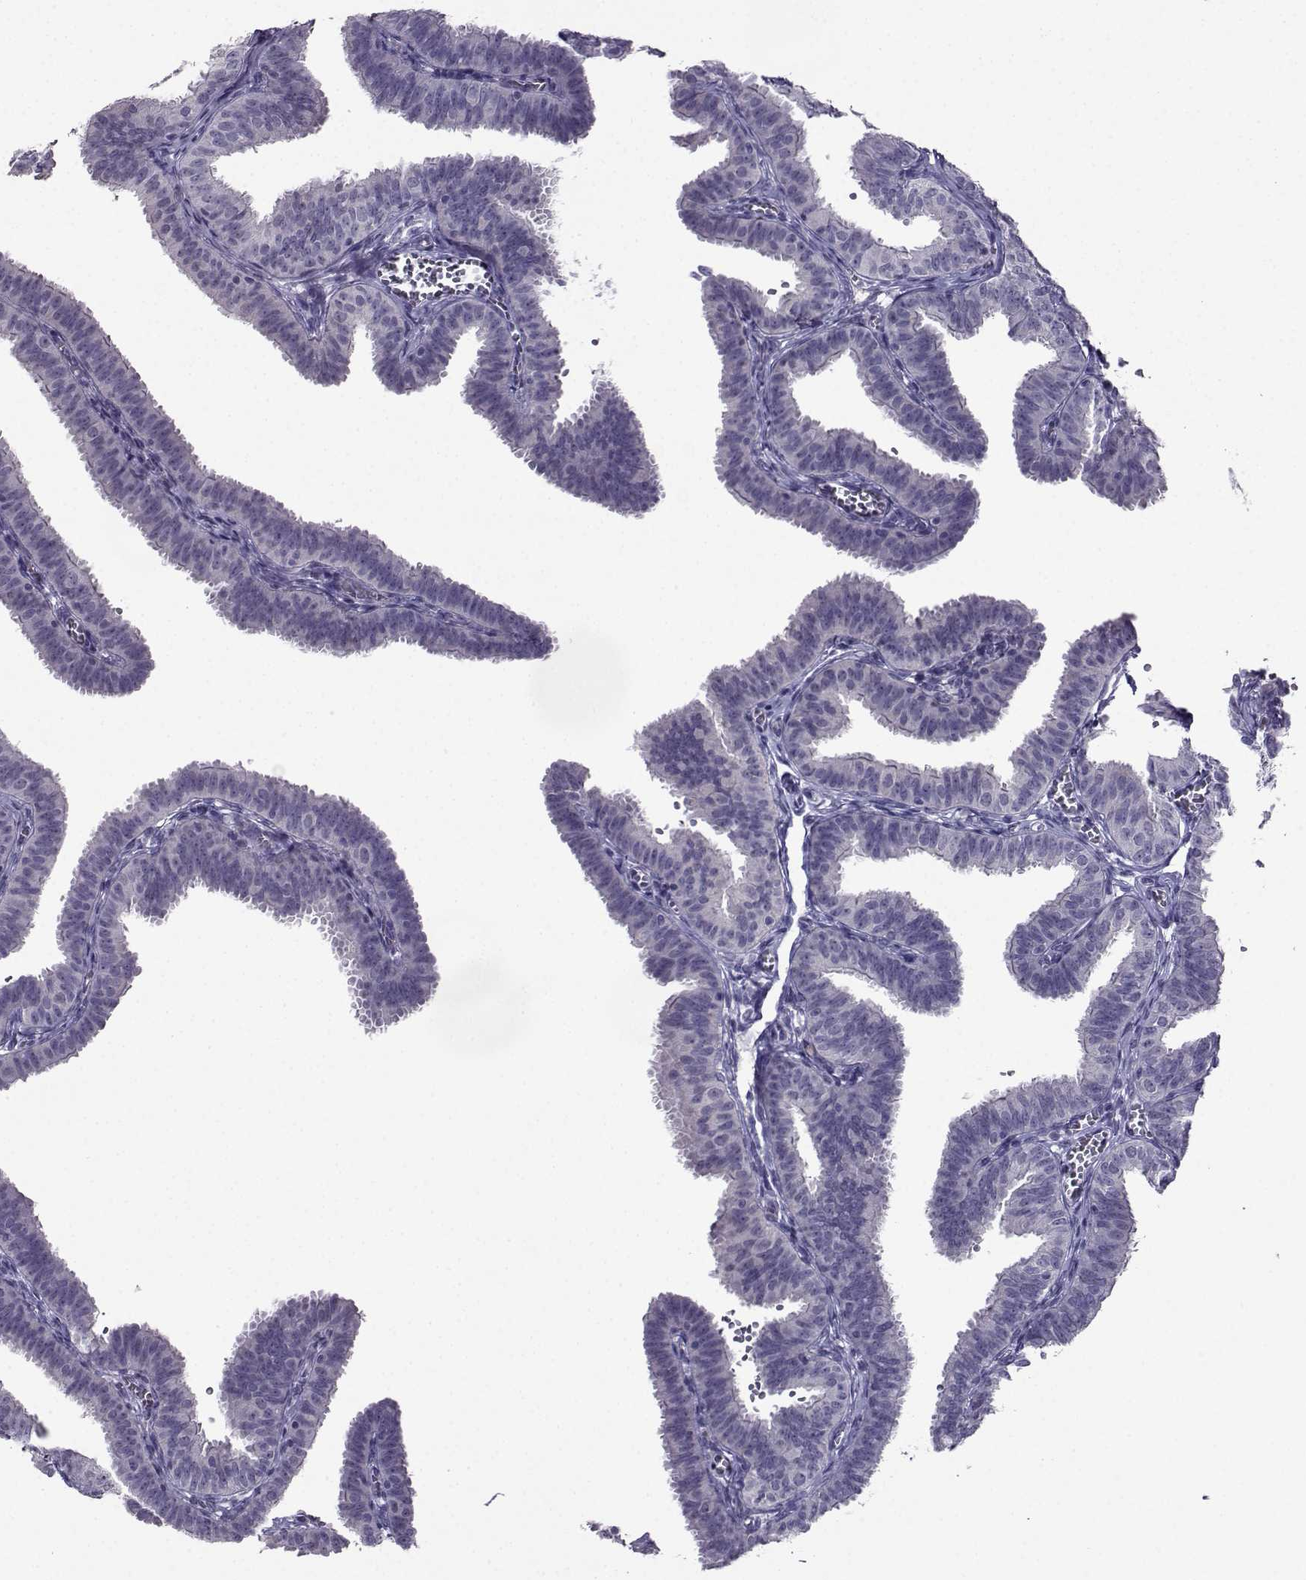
{"staining": {"intensity": "negative", "quantity": "none", "location": "none"}, "tissue": "fallopian tube", "cell_type": "Glandular cells", "image_type": "normal", "snomed": [{"axis": "morphology", "description": "Normal tissue, NOS"}, {"axis": "topography", "description": "Fallopian tube"}], "caption": "Immunohistochemistry (IHC) of unremarkable fallopian tube displays no positivity in glandular cells. (Stains: DAB immunohistochemistry with hematoxylin counter stain, Microscopy: brightfield microscopy at high magnification).", "gene": "CRYBB1", "patient": {"sex": "female", "age": 25}}